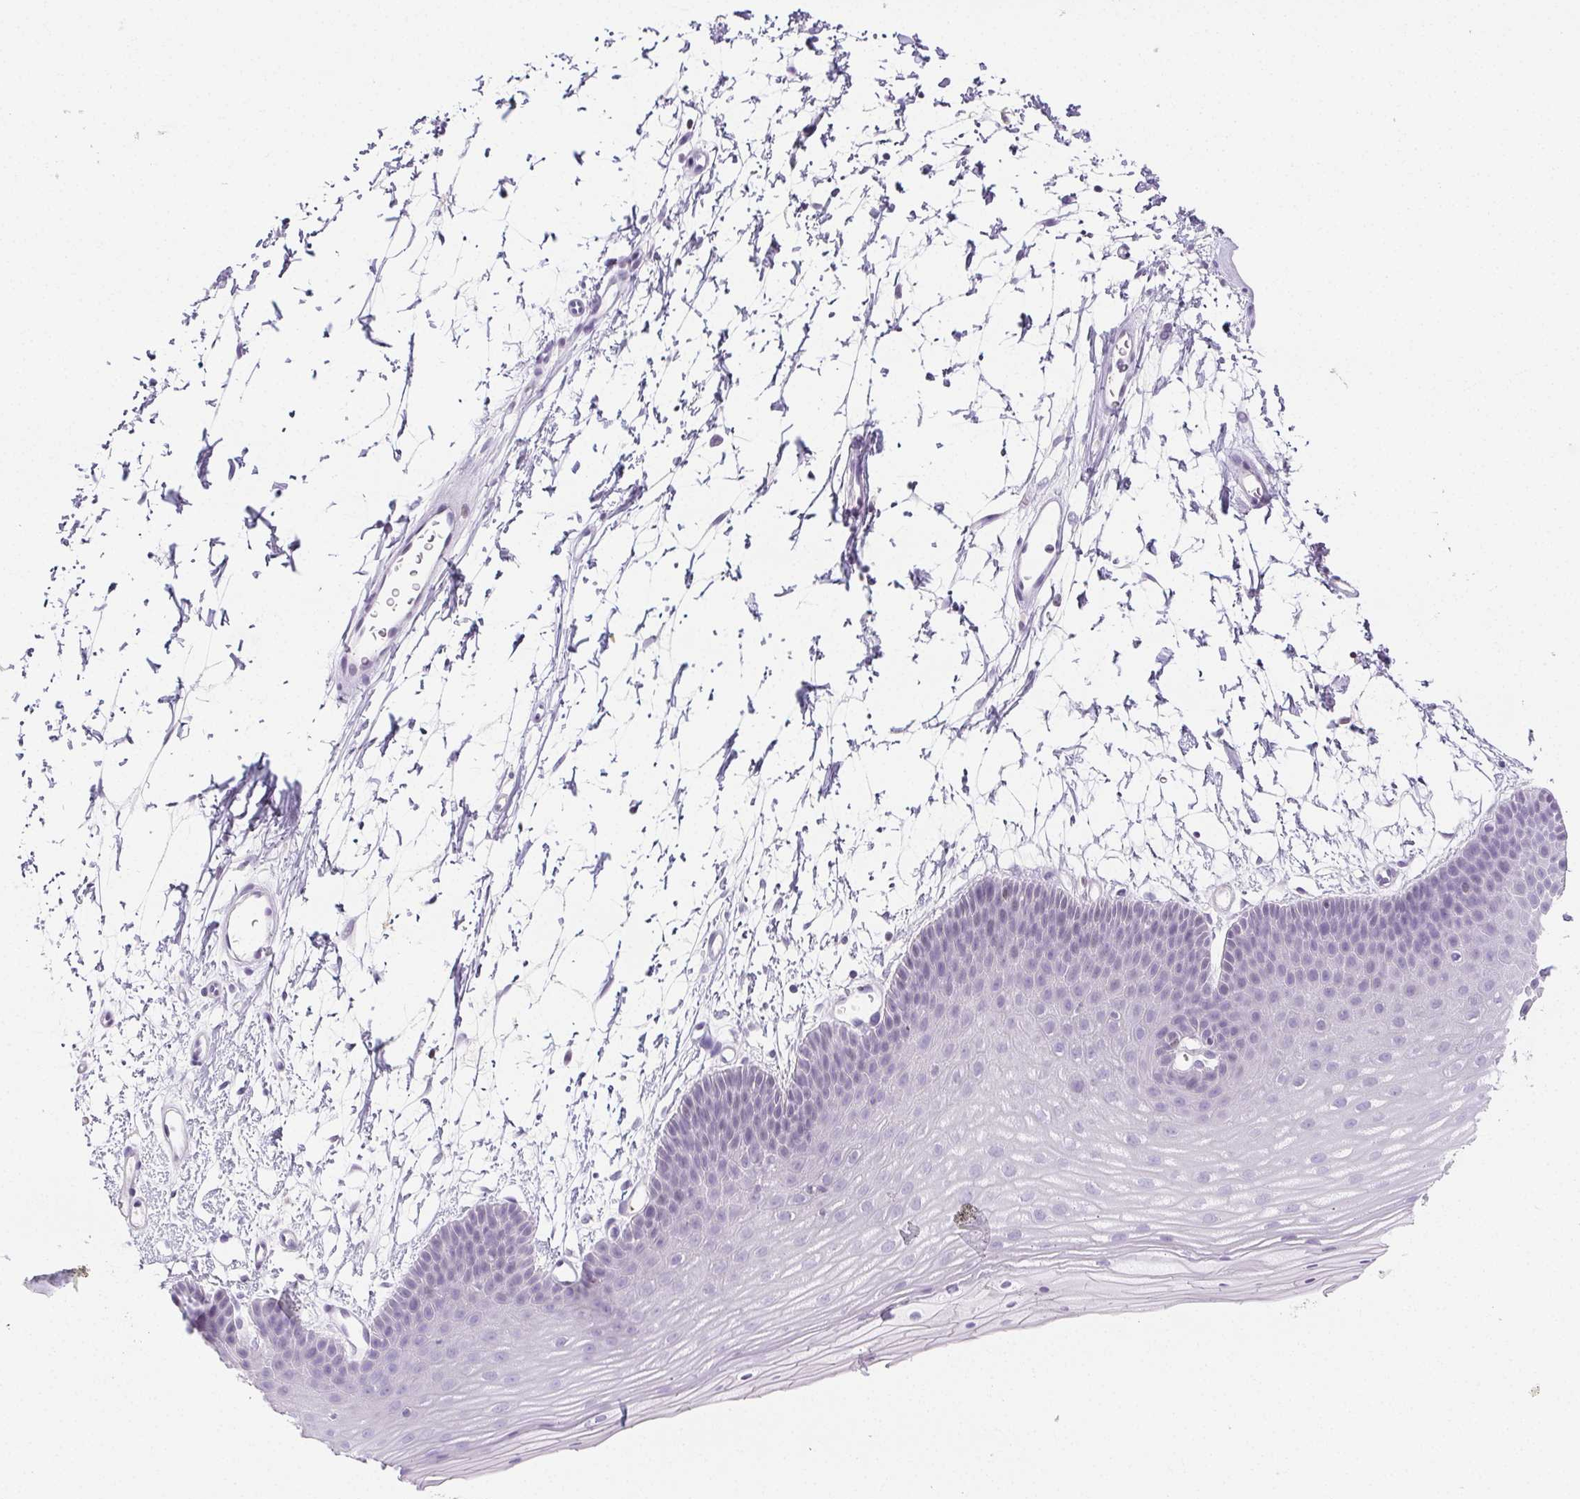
{"staining": {"intensity": "negative", "quantity": "none", "location": "none"}, "tissue": "skin", "cell_type": "Epidermal cells", "image_type": "normal", "snomed": [{"axis": "morphology", "description": "Normal tissue, NOS"}, {"axis": "topography", "description": "Anal"}], "caption": "Protein analysis of unremarkable skin reveals no significant positivity in epidermal cells.", "gene": "BEND2", "patient": {"sex": "male", "age": 53}}